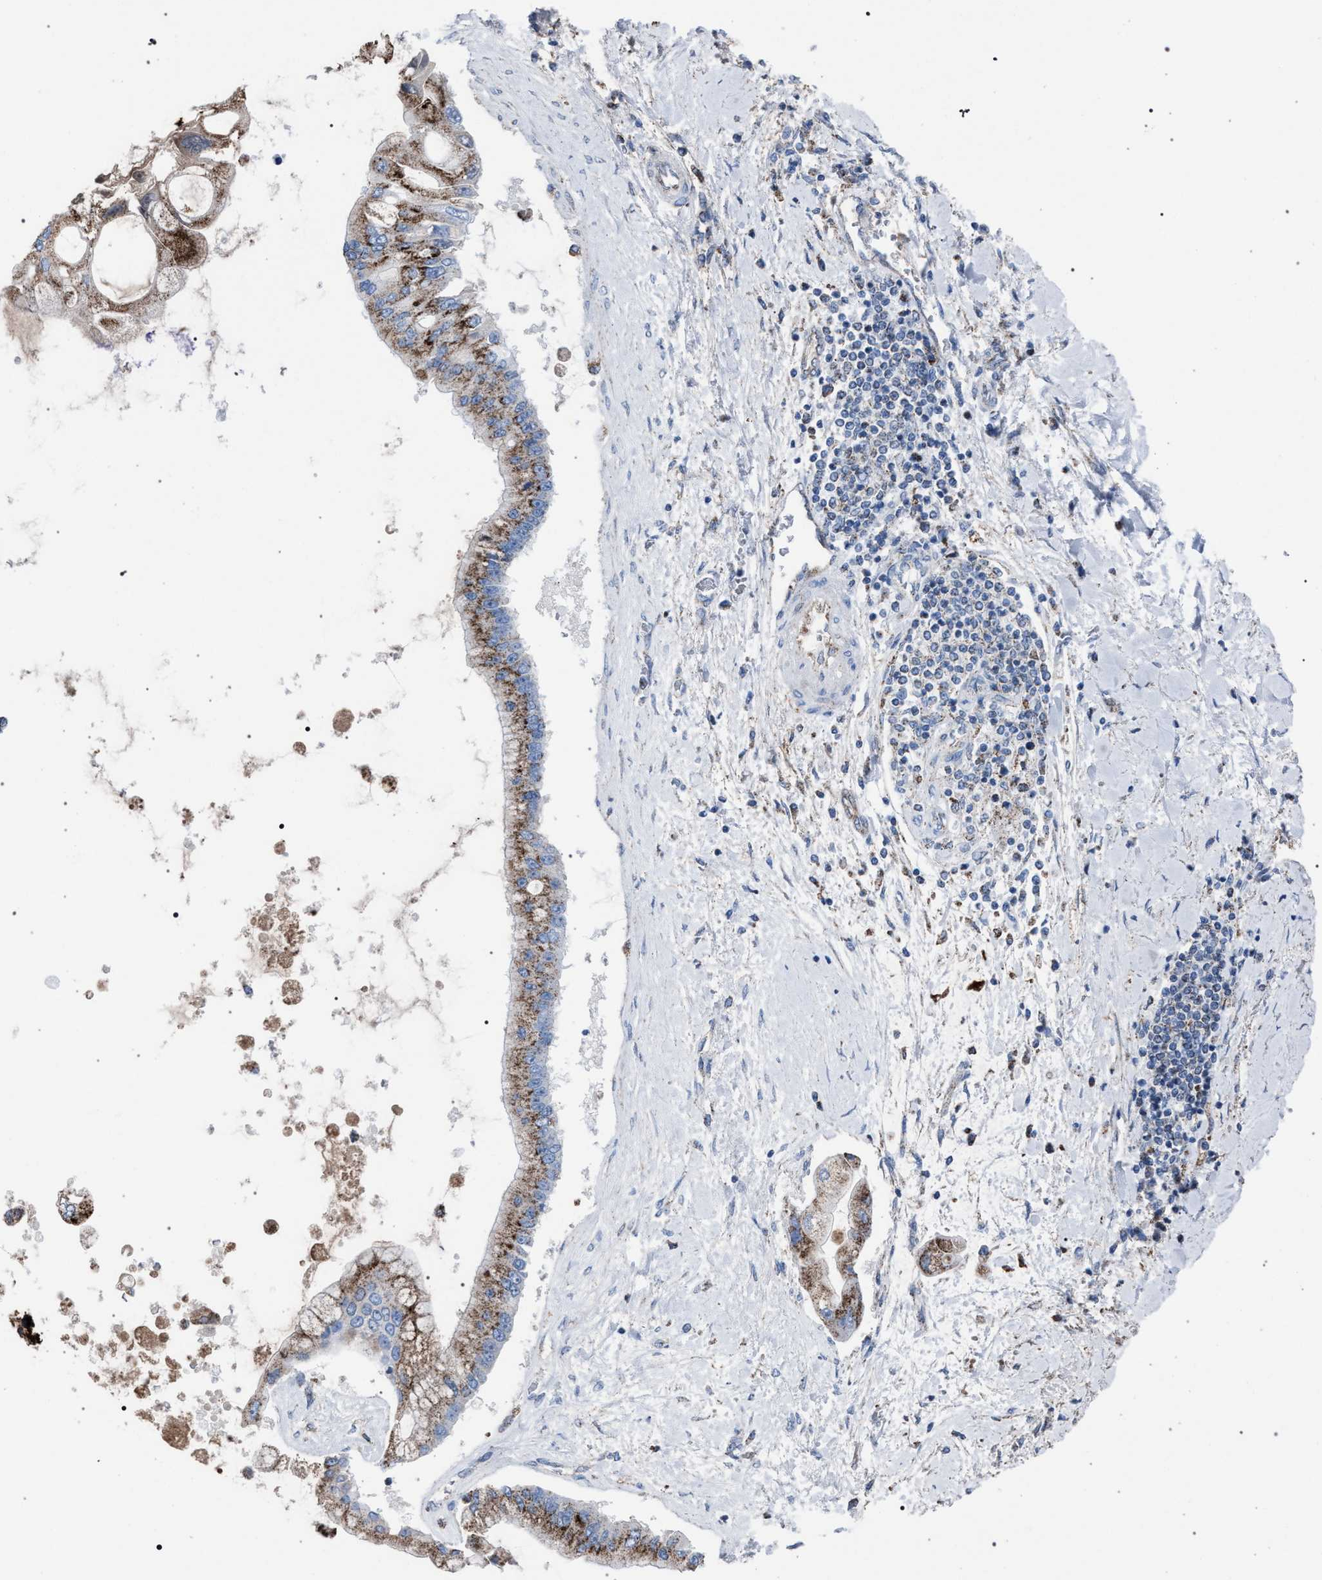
{"staining": {"intensity": "moderate", "quantity": ">75%", "location": "cytoplasmic/membranous"}, "tissue": "liver cancer", "cell_type": "Tumor cells", "image_type": "cancer", "snomed": [{"axis": "morphology", "description": "Cholangiocarcinoma"}, {"axis": "topography", "description": "Liver"}], "caption": "Immunohistochemistry of cholangiocarcinoma (liver) shows medium levels of moderate cytoplasmic/membranous staining in approximately >75% of tumor cells. Nuclei are stained in blue.", "gene": "HSD17B4", "patient": {"sex": "male", "age": 50}}